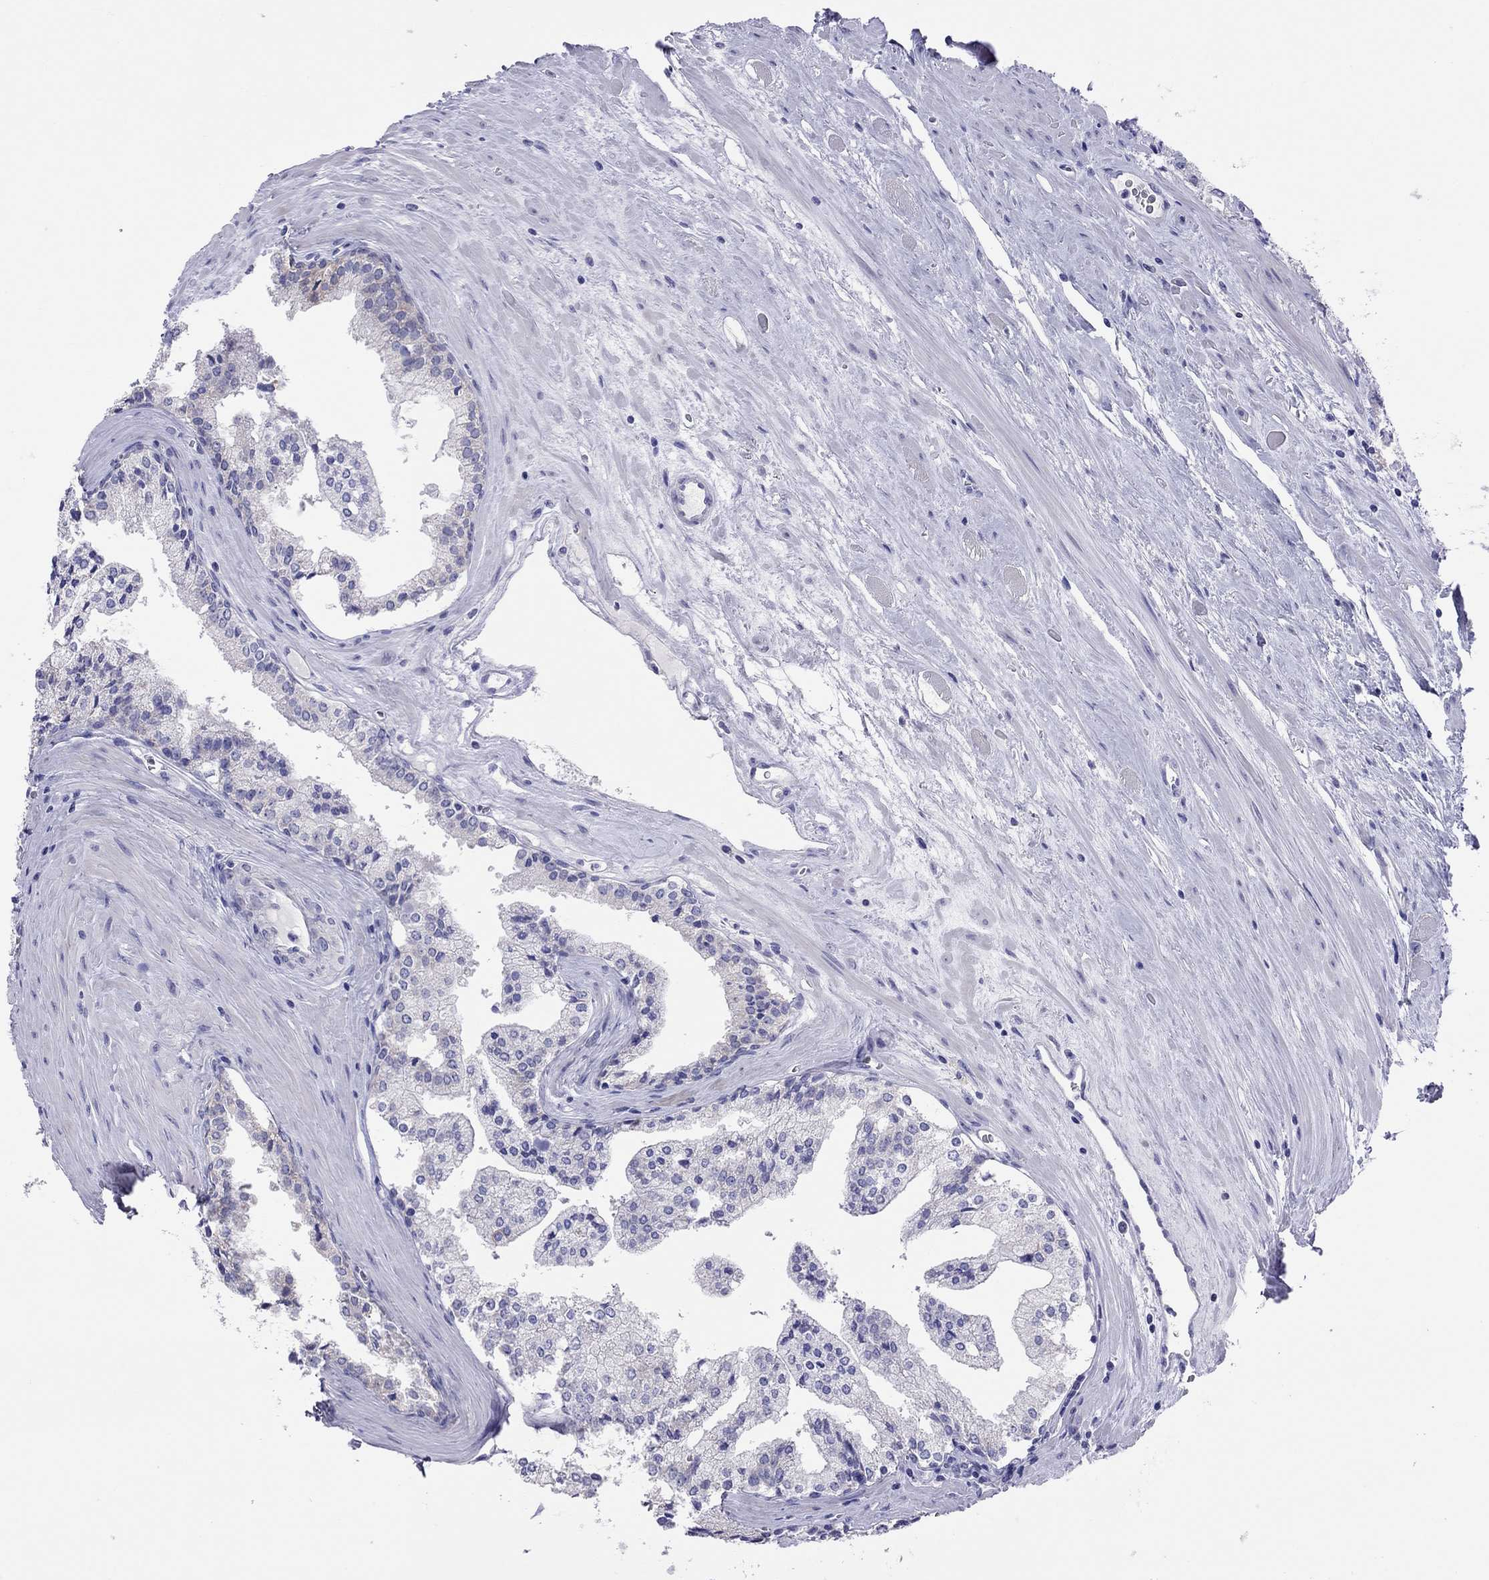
{"staining": {"intensity": "negative", "quantity": "none", "location": "none"}, "tissue": "prostate cancer", "cell_type": "Tumor cells", "image_type": "cancer", "snomed": [{"axis": "morphology", "description": "Adenocarcinoma, NOS"}, {"axis": "topography", "description": "Prostate"}], "caption": "Immunohistochemical staining of prostate cancer reveals no significant expression in tumor cells.", "gene": "COL9A1", "patient": {"sex": "male", "age": 72}}